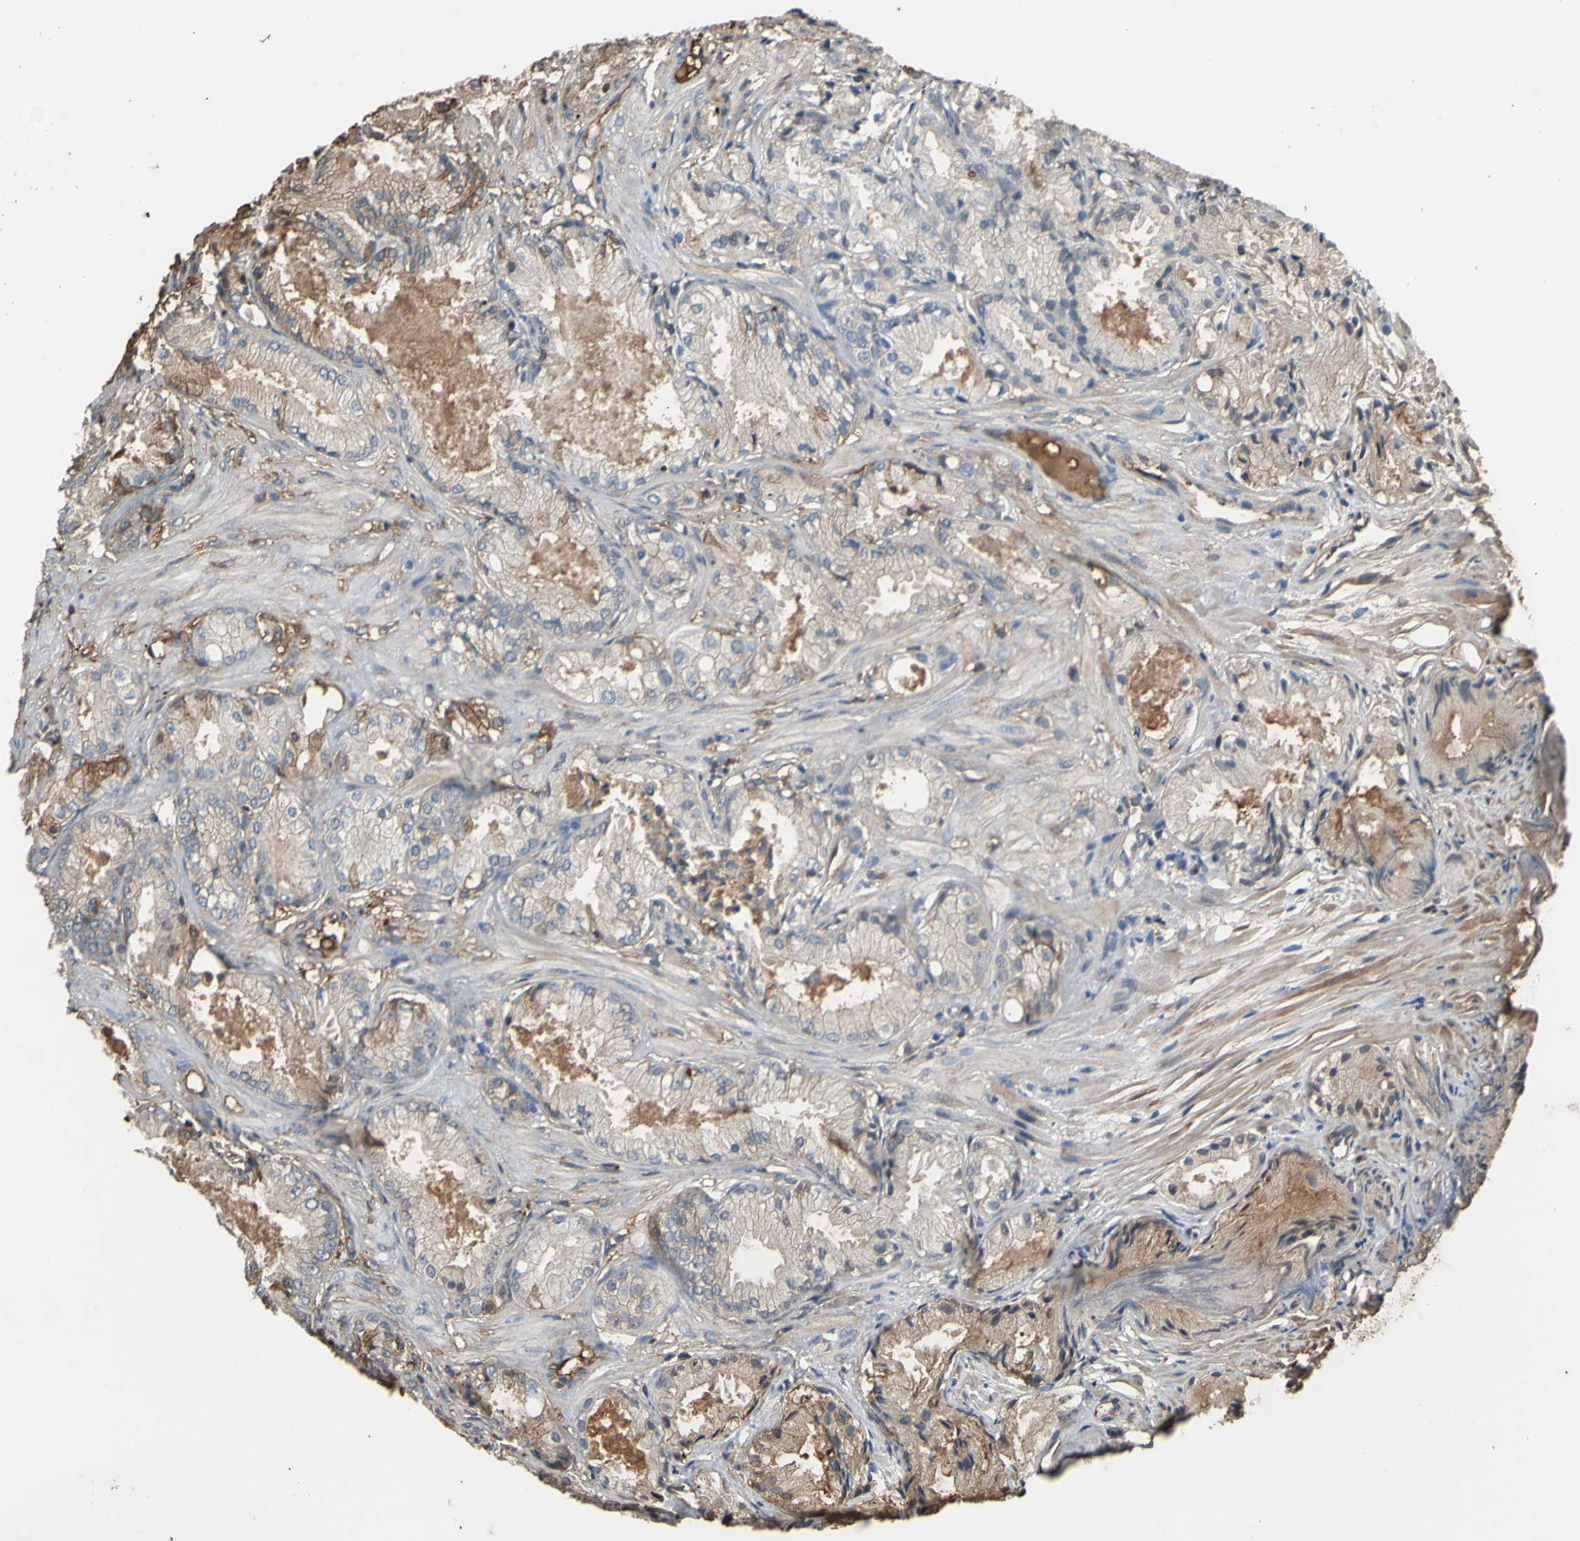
{"staining": {"intensity": "weak", "quantity": "25%-75%", "location": "cytoplasmic/membranous"}, "tissue": "prostate cancer", "cell_type": "Tumor cells", "image_type": "cancer", "snomed": [{"axis": "morphology", "description": "Adenocarcinoma, Low grade"}, {"axis": "topography", "description": "Prostate"}], "caption": "An immunohistochemistry (IHC) image of tumor tissue is shown. Protein staining in brown labels weak cytoplasmic/membranous positivity in prostate cancer (low-grade adenocarcinoma) within tumor cells.", "gene": "PTGDS", "patient": {"sex": "male", "age": 72}}